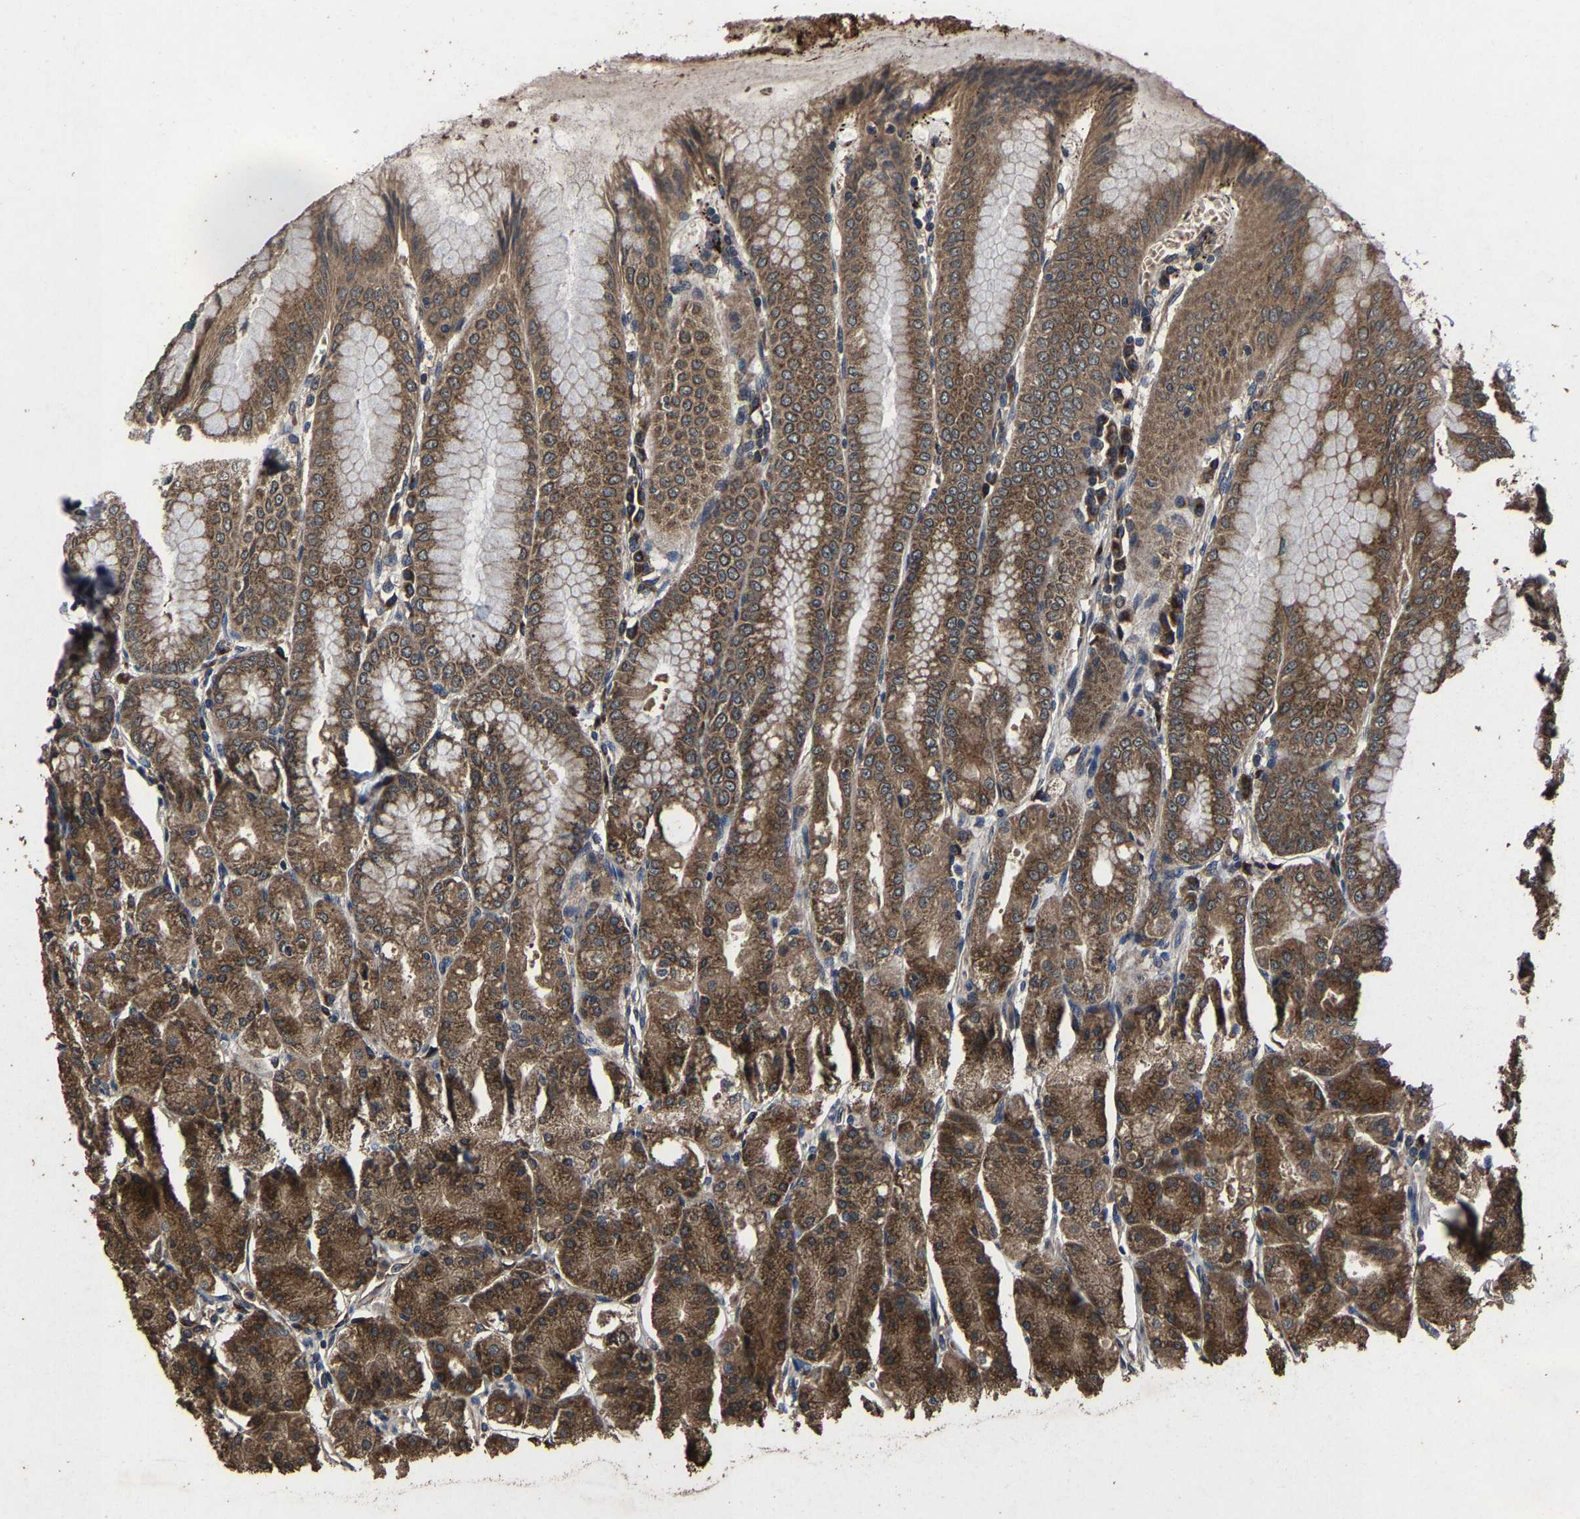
{"staining": {"intensity": "moderate", "quantity": ">75%", "location": "cytoplasmic/membranous"}, "tissue": "stomach", "cell_type": "Glandular cells", "image_type": "normal", "snomed": [{"axis": "morphology", "description": "Normal tissue, NOS"}, {"axis": "topography", "description": "Stomach, lower"}], "caption": "About >75% of glandular cells in benign stomach show moderate cytoplasmic/membranous protein positivity as visualized by brown immunohistochemical staining.", "gene": "EBAG9", "patient": {"sex": "male", "age": 71}}